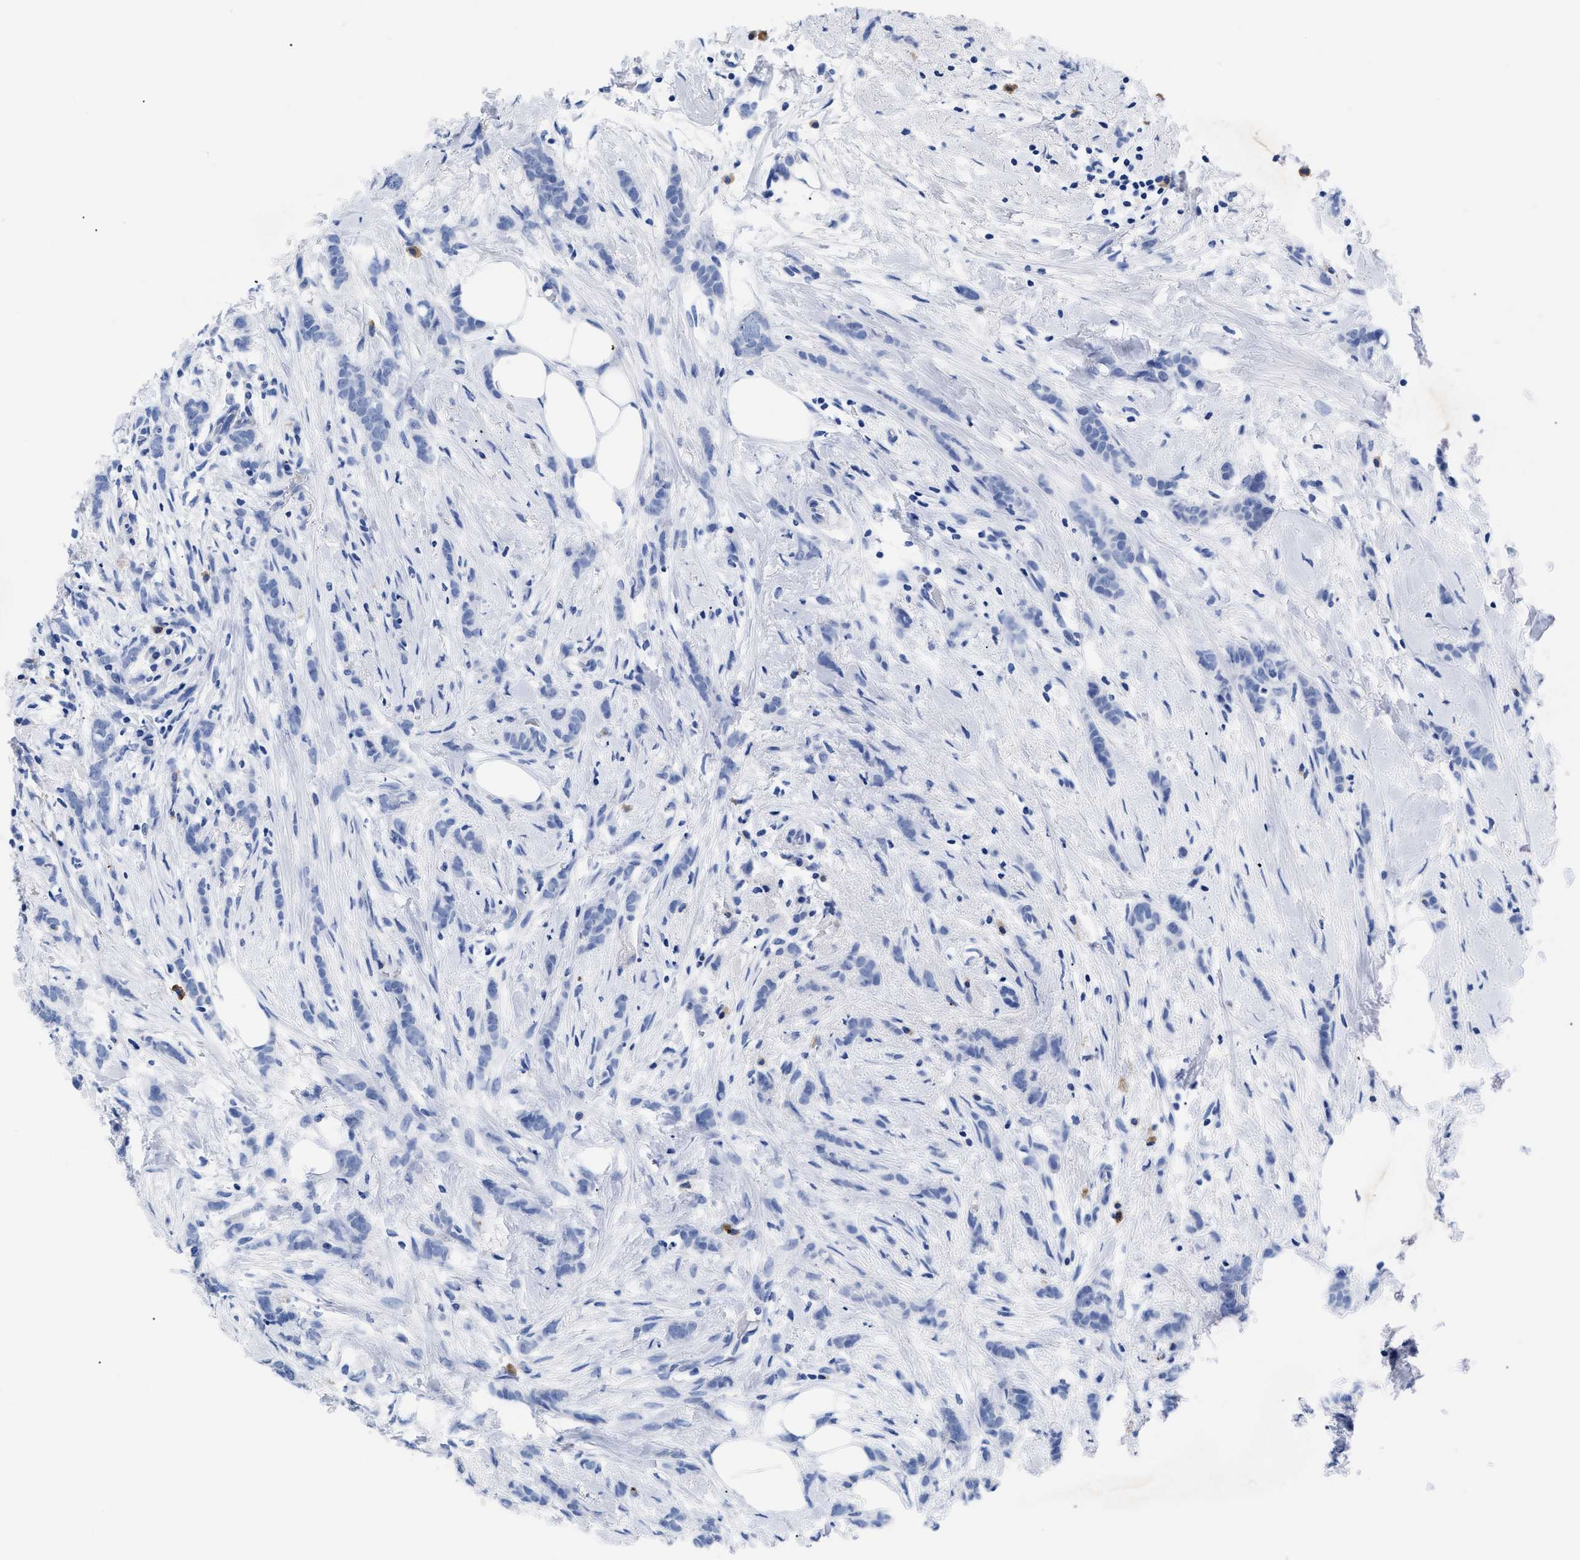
{"staining": {"intensity": "negative", "quantity": "none", "location": "none"}, "tissue": "breast cancer", "cell_type": "Tumor cells", "image_type": "cancer", "snomed": [{"axis": "morphology", "description": "Lobular carcinoma, in situ"}, {"axis": "morphology", "description": "Lobular carcinoma"}, {"axis": "topography", "description": "Breast"}], "caption": "Image shows no significant protein expression in tumor cells of breast cancer (lobular carcinoma in situ).", "gene": "TREML1", "patient": {"sex": "female", "age": 41}}